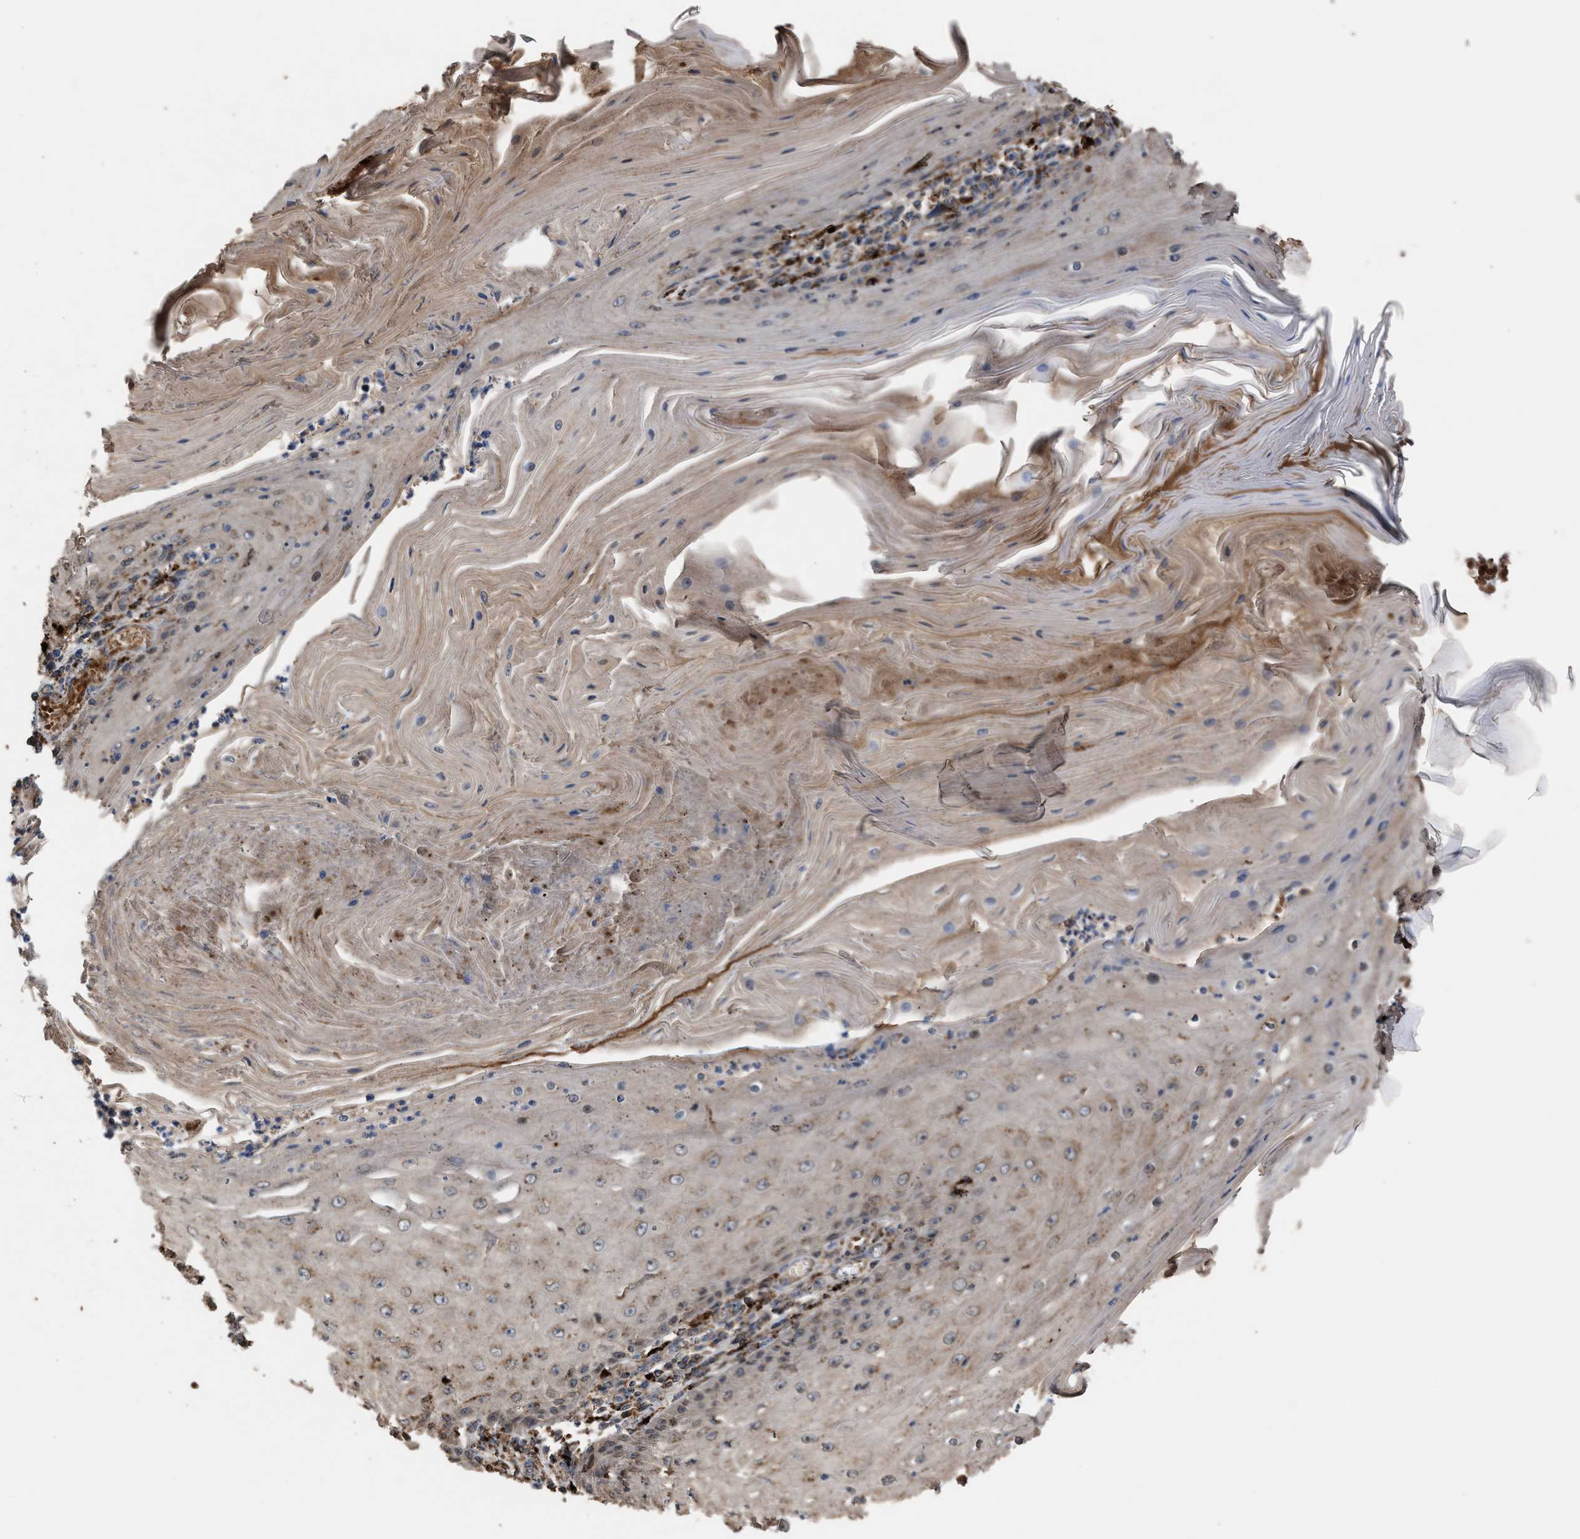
{"staining": {"intensity": "weak", "quantity": ">75%", "location": "cytoplasmic/membranous"}, "tissue": "skin cancer", "cell_type": "Tumor cells", "image_type": "cancer", "snomed": [{"axis": "morphology", "description": "Squamous cell carcinoma, NOS"}, {"axis": "topography", "description": "Skin"}], "caption": "Tumor cells demonstrate low levels of weak cytoplasmic/membranous staining in about >75% of cells in skin cancer.", "gene": "ELMO3", "patient": {"sex": "female", "age": 73}}